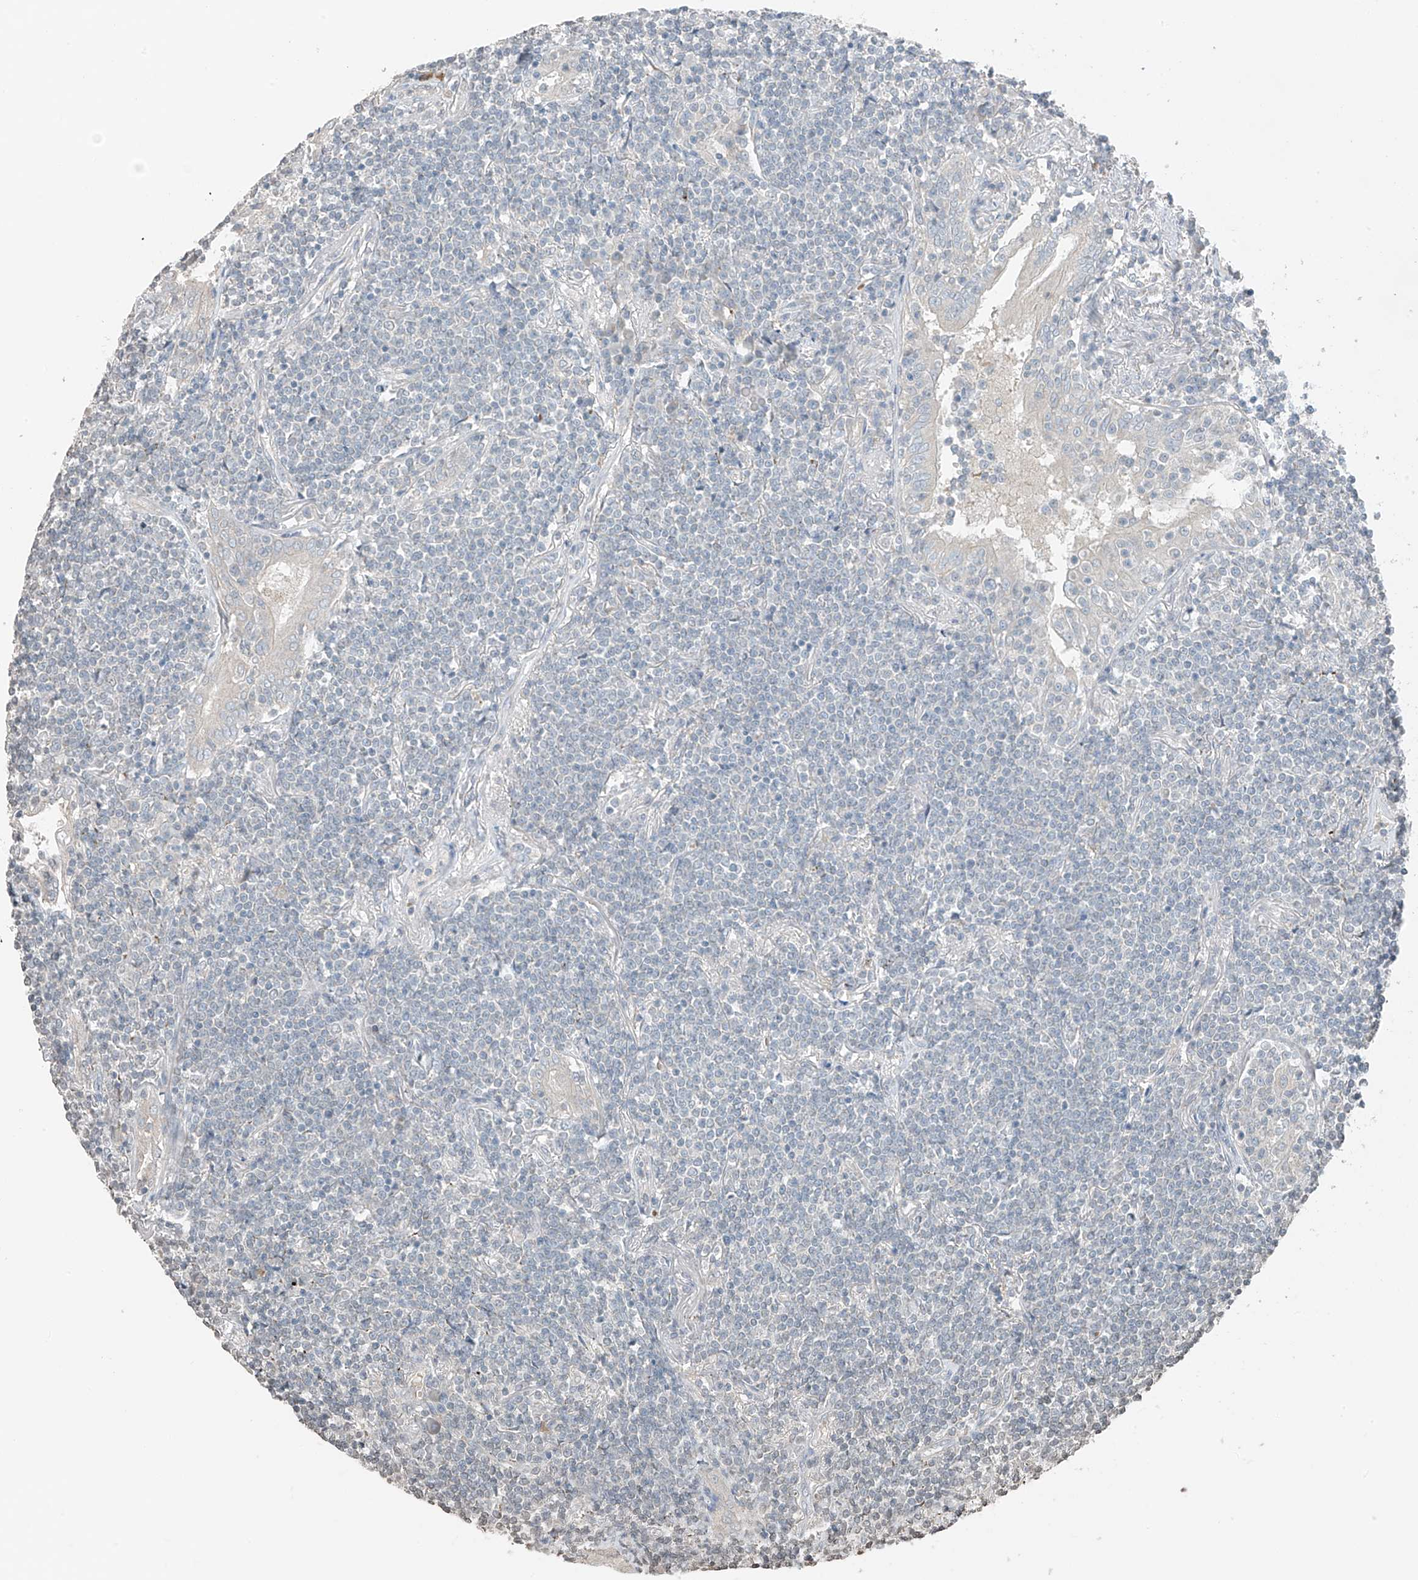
{"staining": {"intensity": "negative", "quantity": "none", "location": "none"}, "tissue": "lymphoma", "cell_type": "Tumor cells", "image_type": "cancer", "snomed": [{"axis": "morphology", "description": "Malignant lymphoma, non-Hodgkin's type, Low grade"}, {"axis": "topography", "description": "Lung"}], "caption": "This is an immunohistochemistry (IHC) image of malignant lymphoma, non-Hodgkin's type (low-grade). There is no expression in tumor cells.", "gene": "HOXA11", "patient": {"sex": "female", "age": 71}}